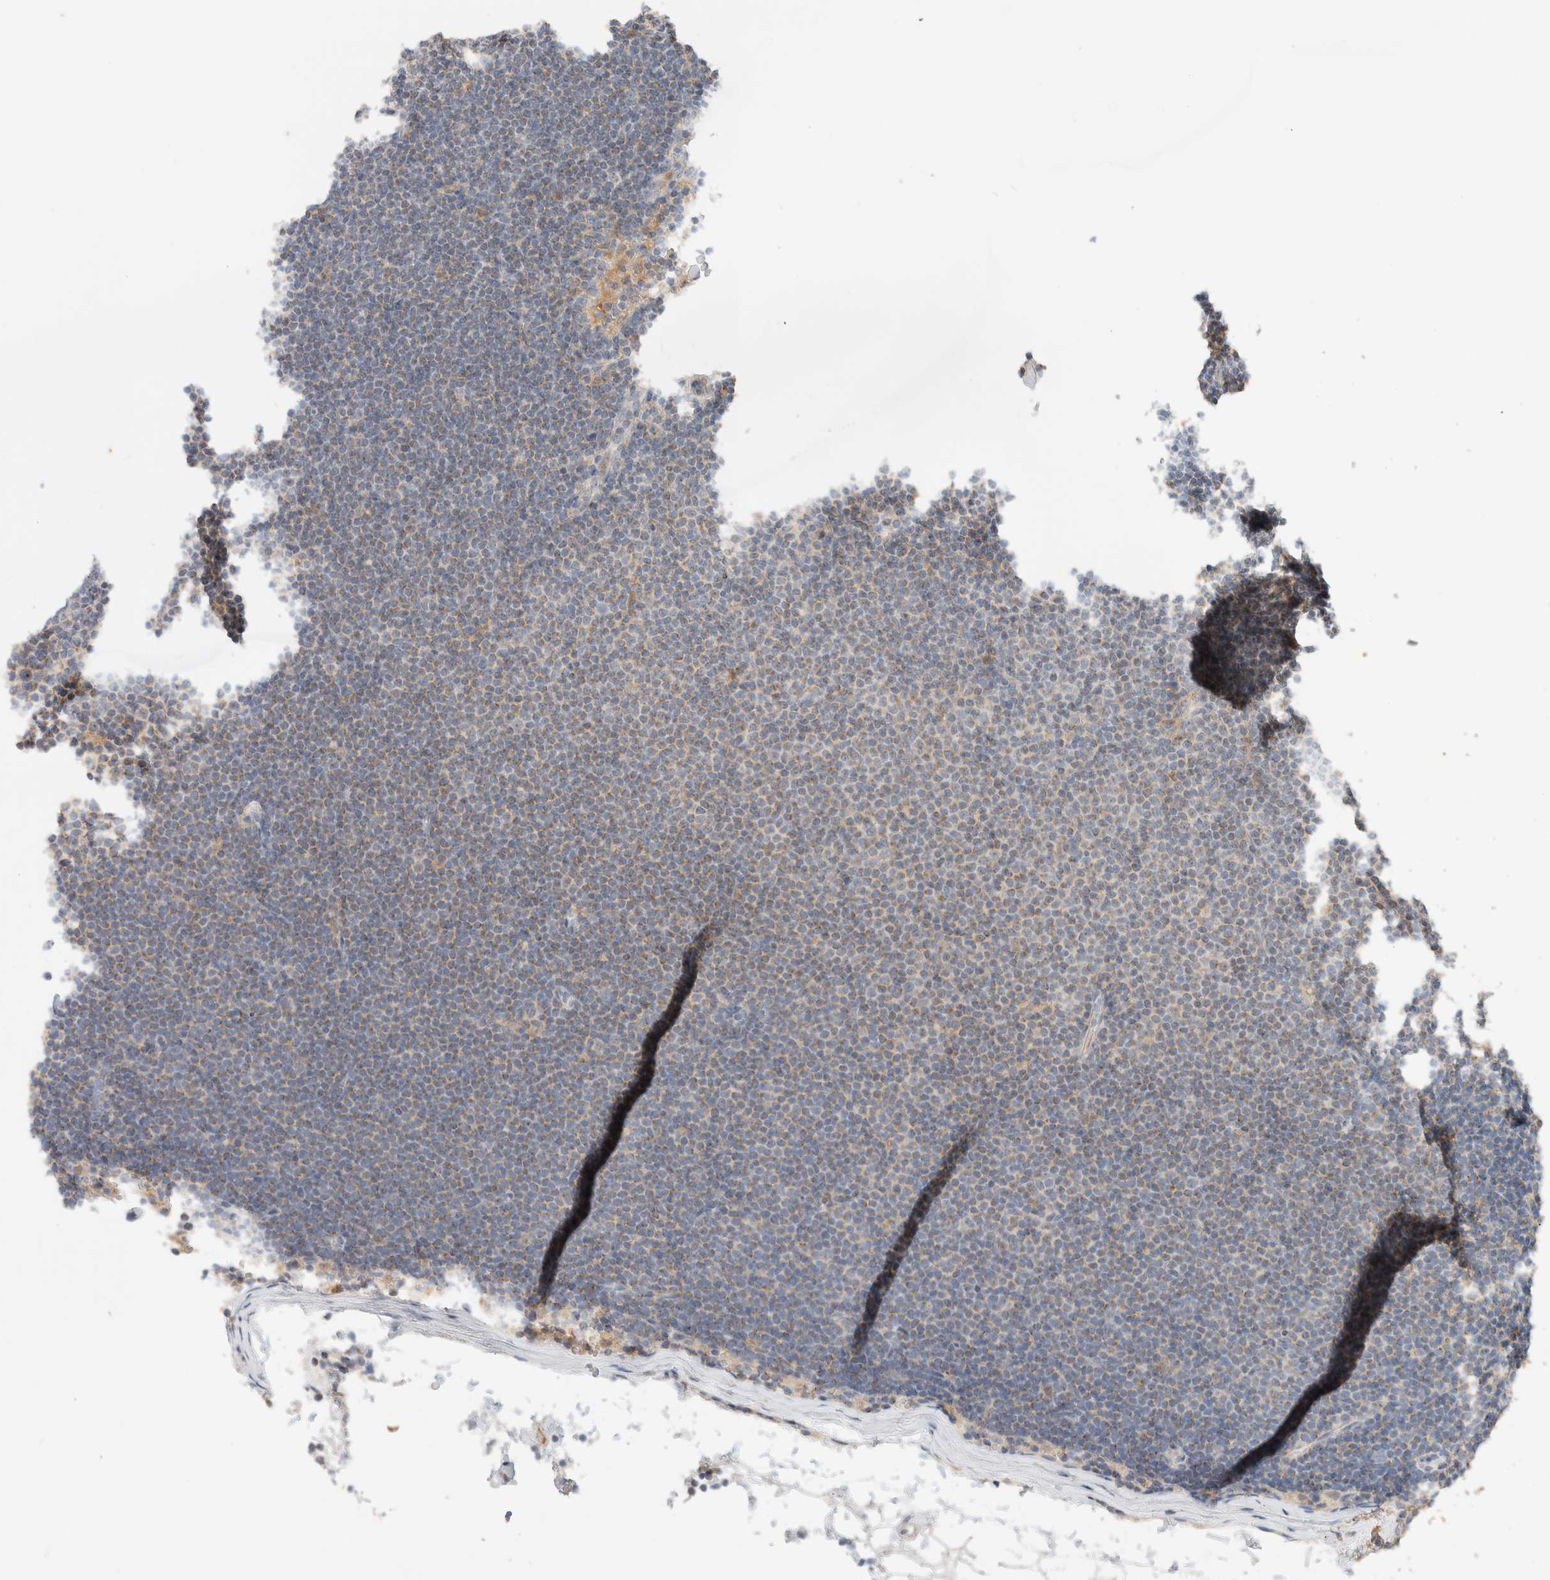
{"staining": {"intensity": "weak", "quantity": ">75%", "location": "cytoplasmic/membranous"}, "tissue": "lymphoma", "cell_type": "Tumor cells", "image_type": "cancer", "snomed": [{"axis": "morphology", "description": "Malignant lymphoma, non-Hodgkin's type, Low grade"}, {"axis": "topography", "description": "Lymph node"}], "caption": "Brown immunohistochemical staining in malignant lymphoma, non-Hodgkin's type (low-grade) displays weak cytoplasmic/membranous positivity in approximately >75% of tumor cells.", "gene": "HDHD3", "patient": {"sex": "female", "age": 53}}